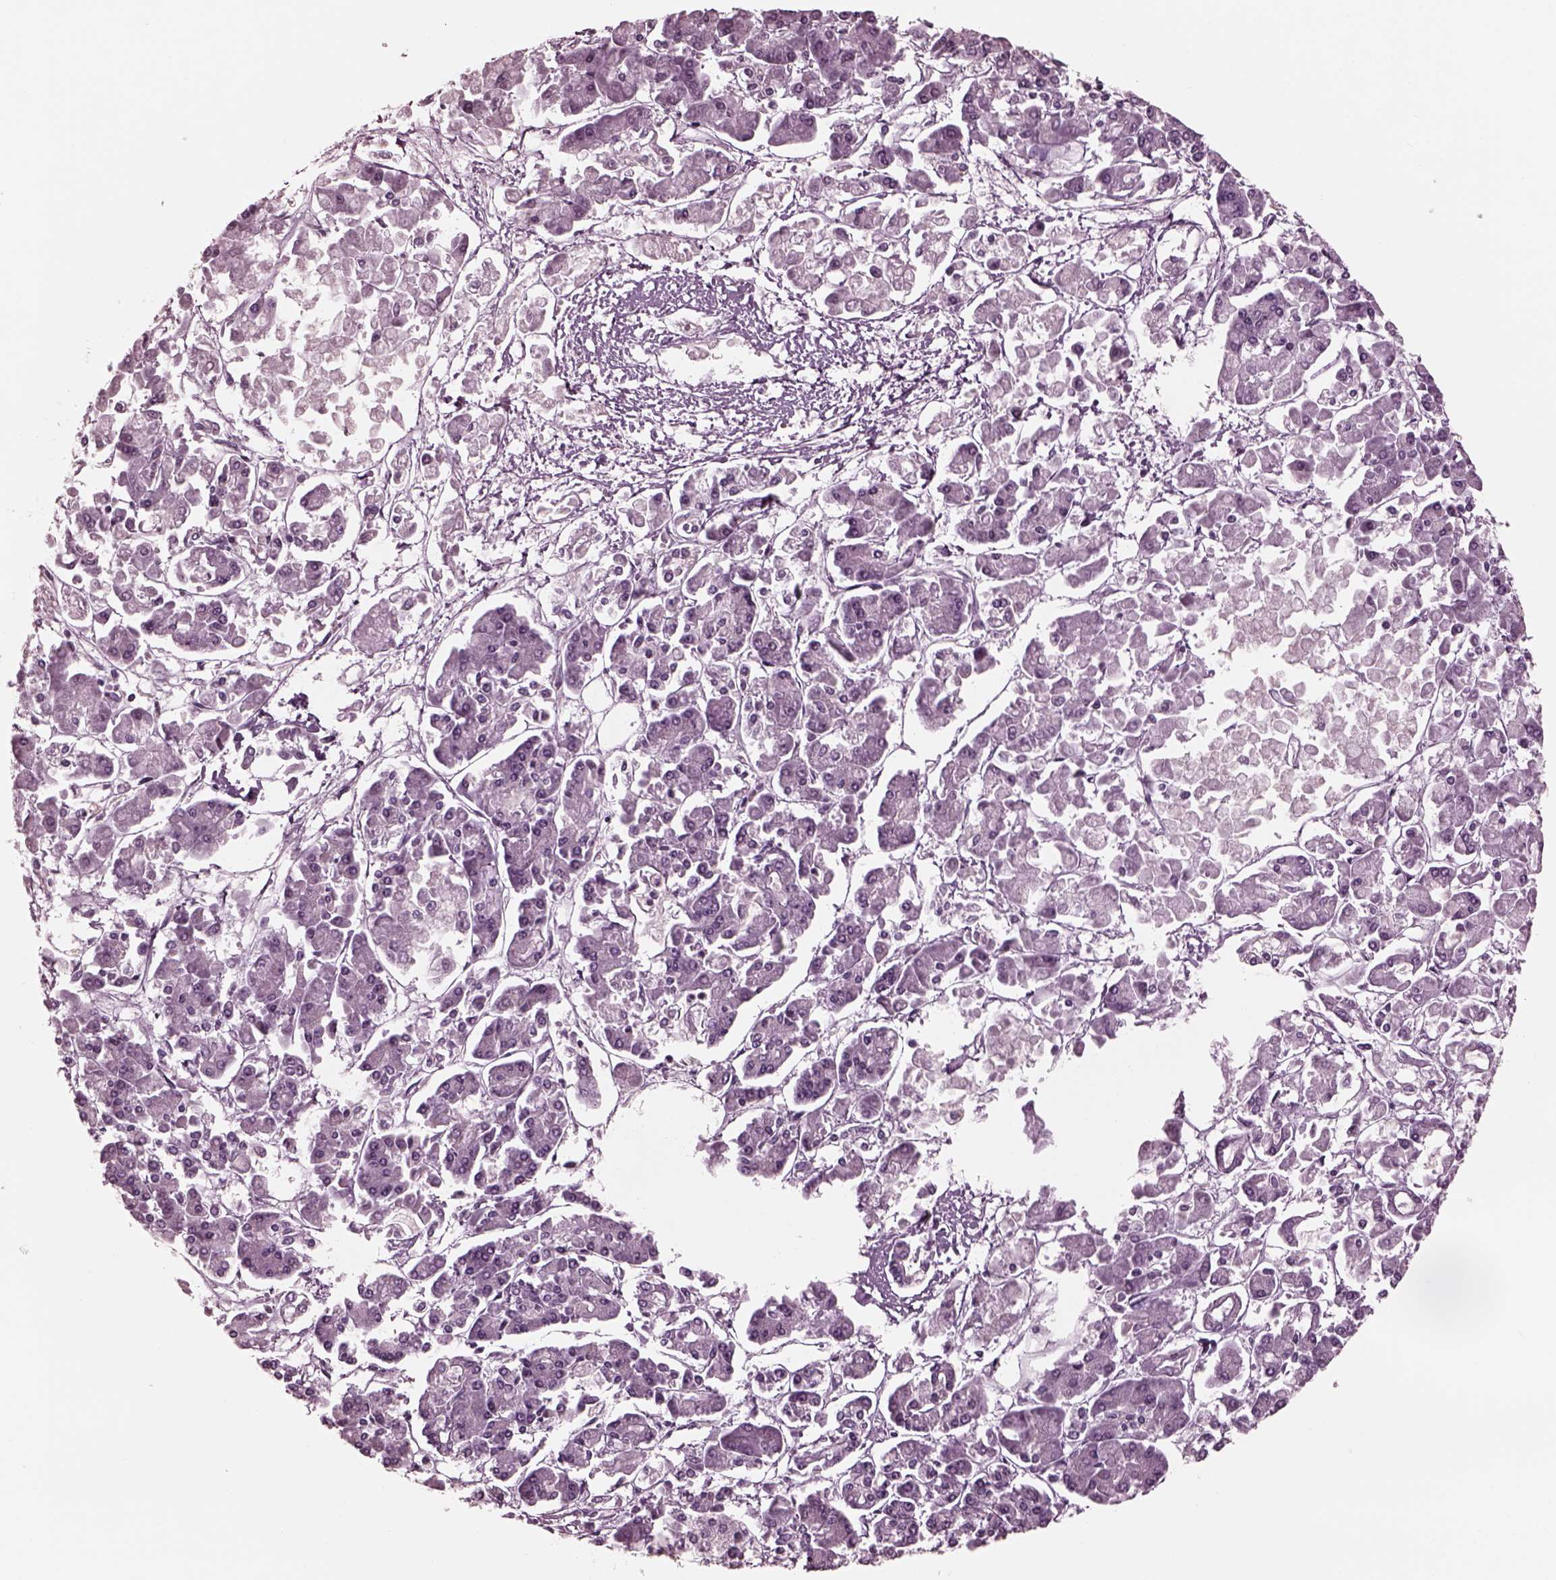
{"staining": {"intensity": "negative", "quantity": "none", "location": "none"}, "tissue": "pancreatic cancer", "cell_type": "Tumor cells", "image_type": "cancer", "snomed": [{"axis": "morphology", "description": "Adenocarcinoma, NOS"}, {"axis": "topography", "description": "Pancreas"}], "caption": "The immunohistochemistry (IHC) photomicrograph has no significant positivity in tumor cells of pancreatic cancer (adenocarcinoma) tissue.", "gene": "CGA", "patient": {"sex": "male", "age": 85}}